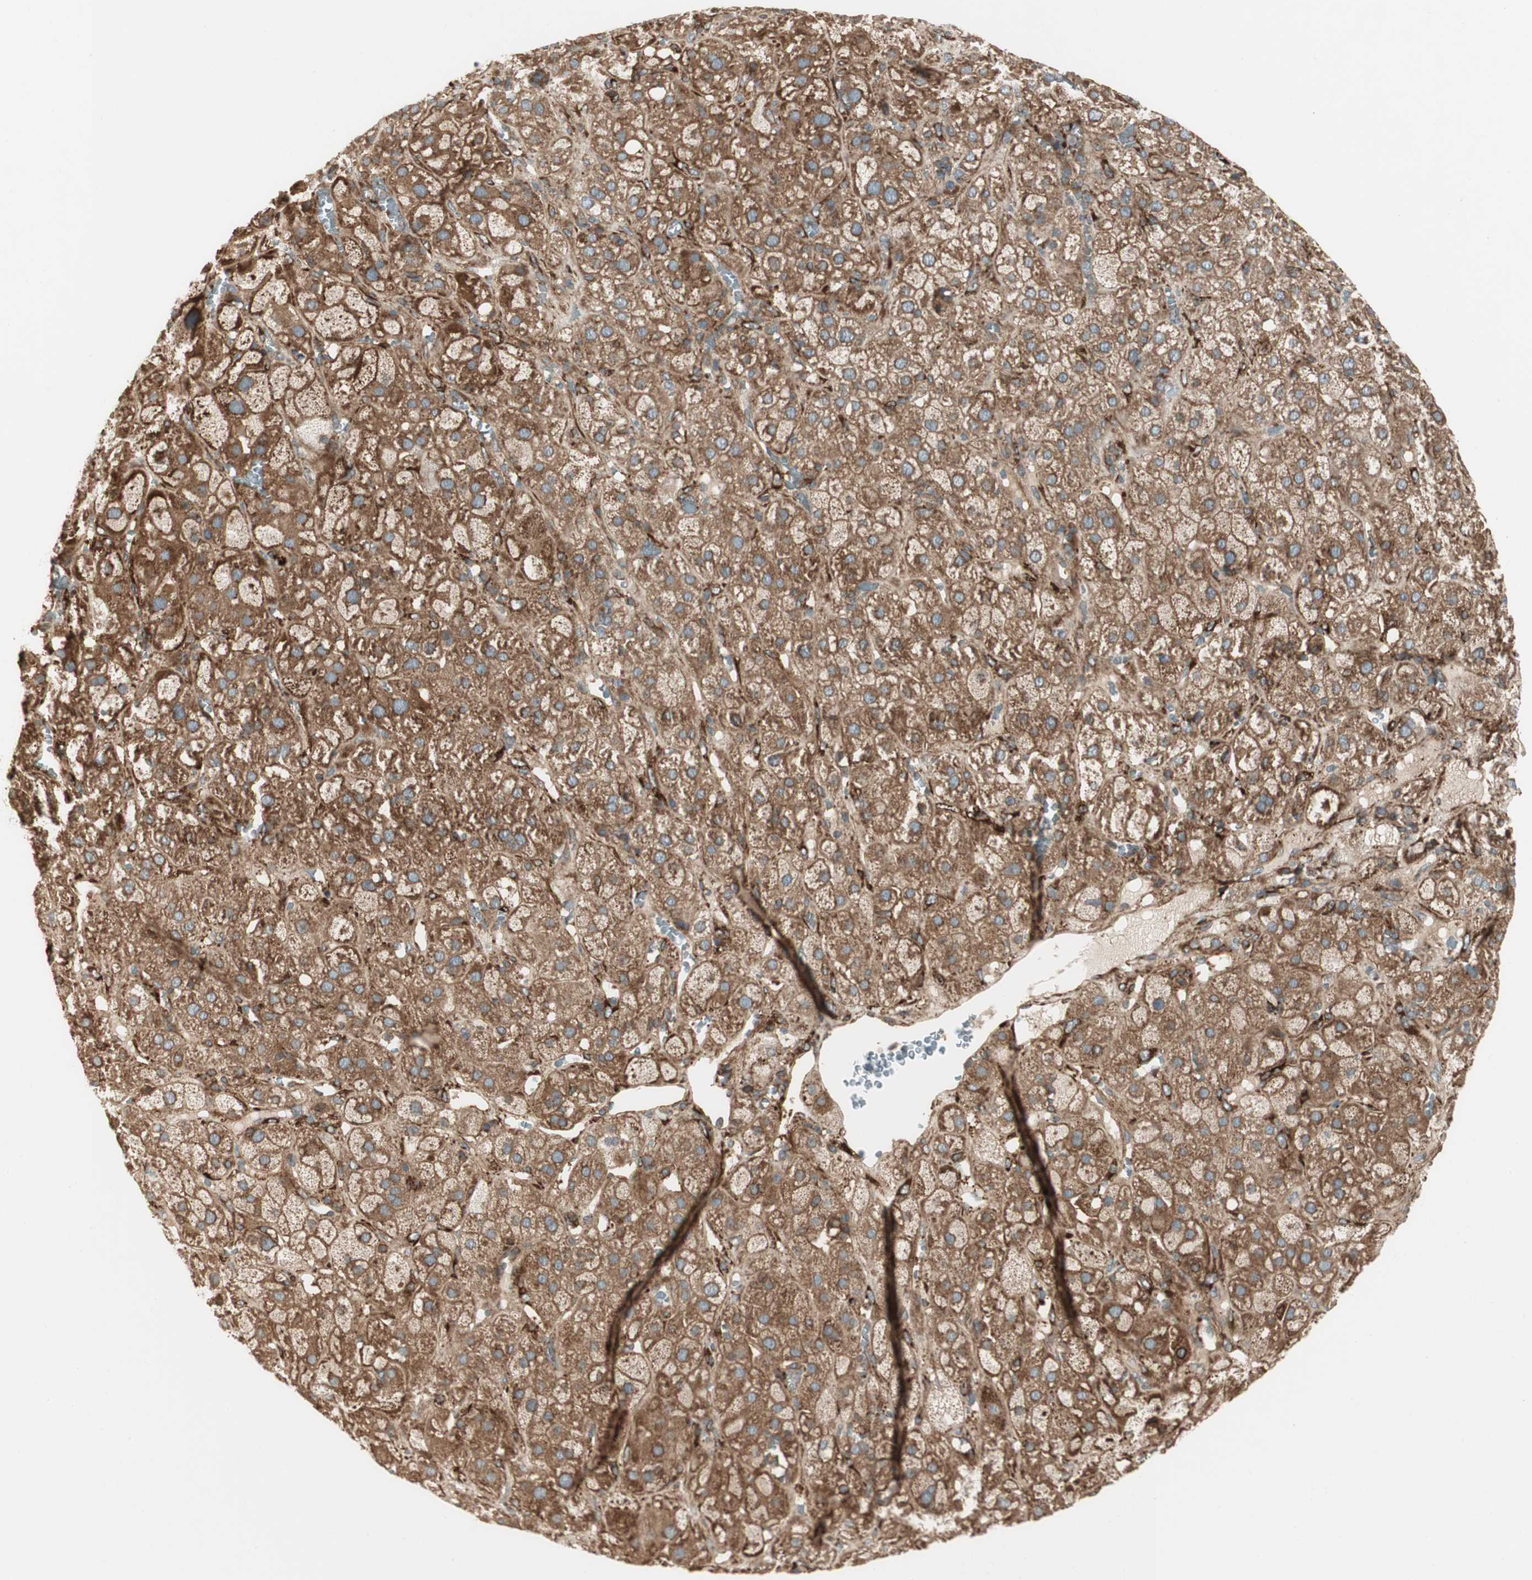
{"staining": {"intensity": "moderate", "quantity": ">75%", "location": "cytoplasmic/membranous"}, "tissue": "adrenal gland", "cell_type": "Glandular cells", "image_type": "normal", "snomed": [{"axis": "morphology", "description": "Normal tissue, NOS"}, {"axis": "topography", "description": "Adrenal gland"}], "caption": "Immunohistochemistry histopathology image of normal adrenal gland: adrenal gland stained using immunohistochemistry shows medium levels of moderate protein expression localized specifically in the cytoplasmic/membranous of glandular cells, appearing as a cytoplasmic/membranous brown color.", "gene": "PRKG1", "patient": {"sex": "female", "age": 47}}